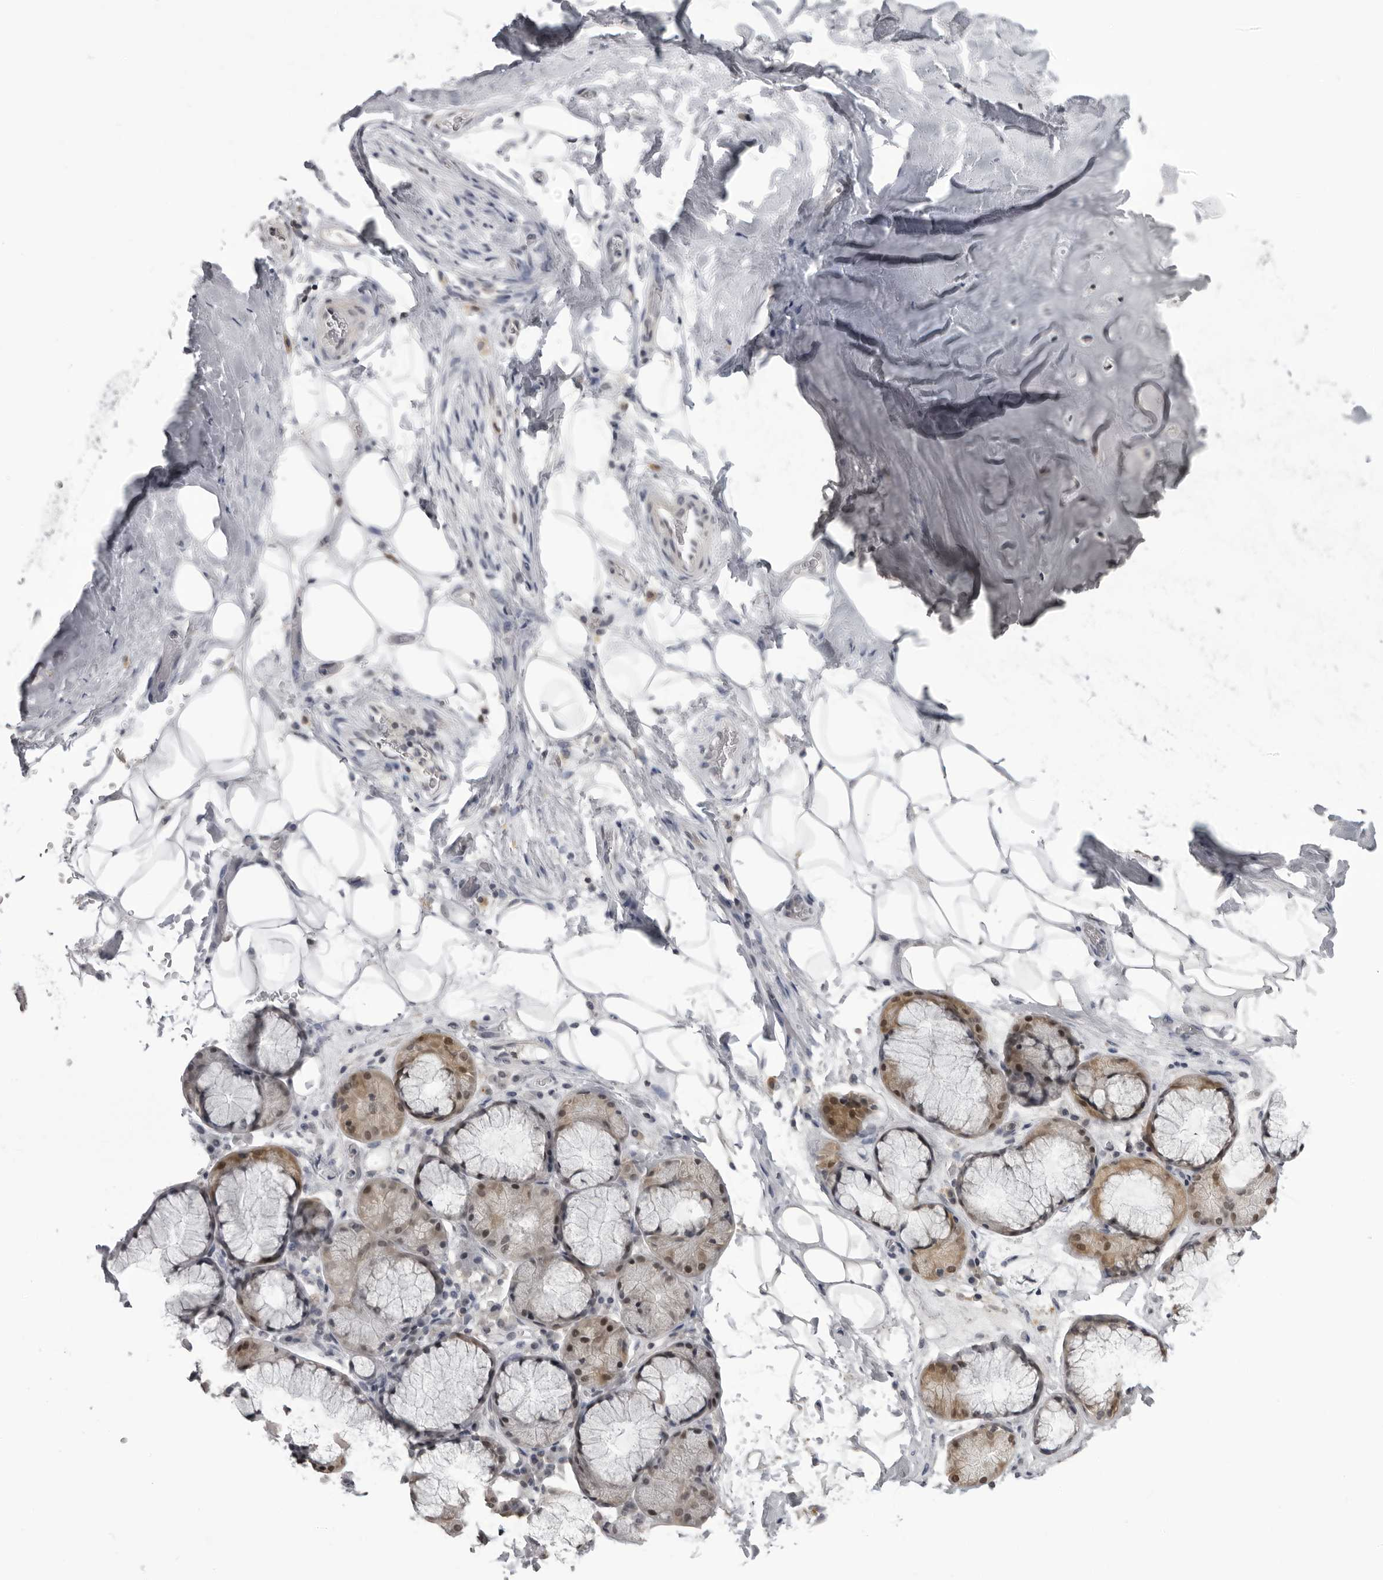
{"staining": {"intensity": "negative", "quantity": "none", "location": "none"}, "tissue": "adipose tissue", "cell_type": "Adipocytes", "image_type": "normal", "snomed": [{"axis": "morphology", "description": "Normal tissue, NOS"}, {"axis": "topography", "description": "Cartilage tissue"}], "caption": "Adipose tissue stained for a protein using immunohistochemistry (IHC) reveals no staining adipocytes.", "gene": "PDCL3", "patient": {"sex": "female", "age": 63}}